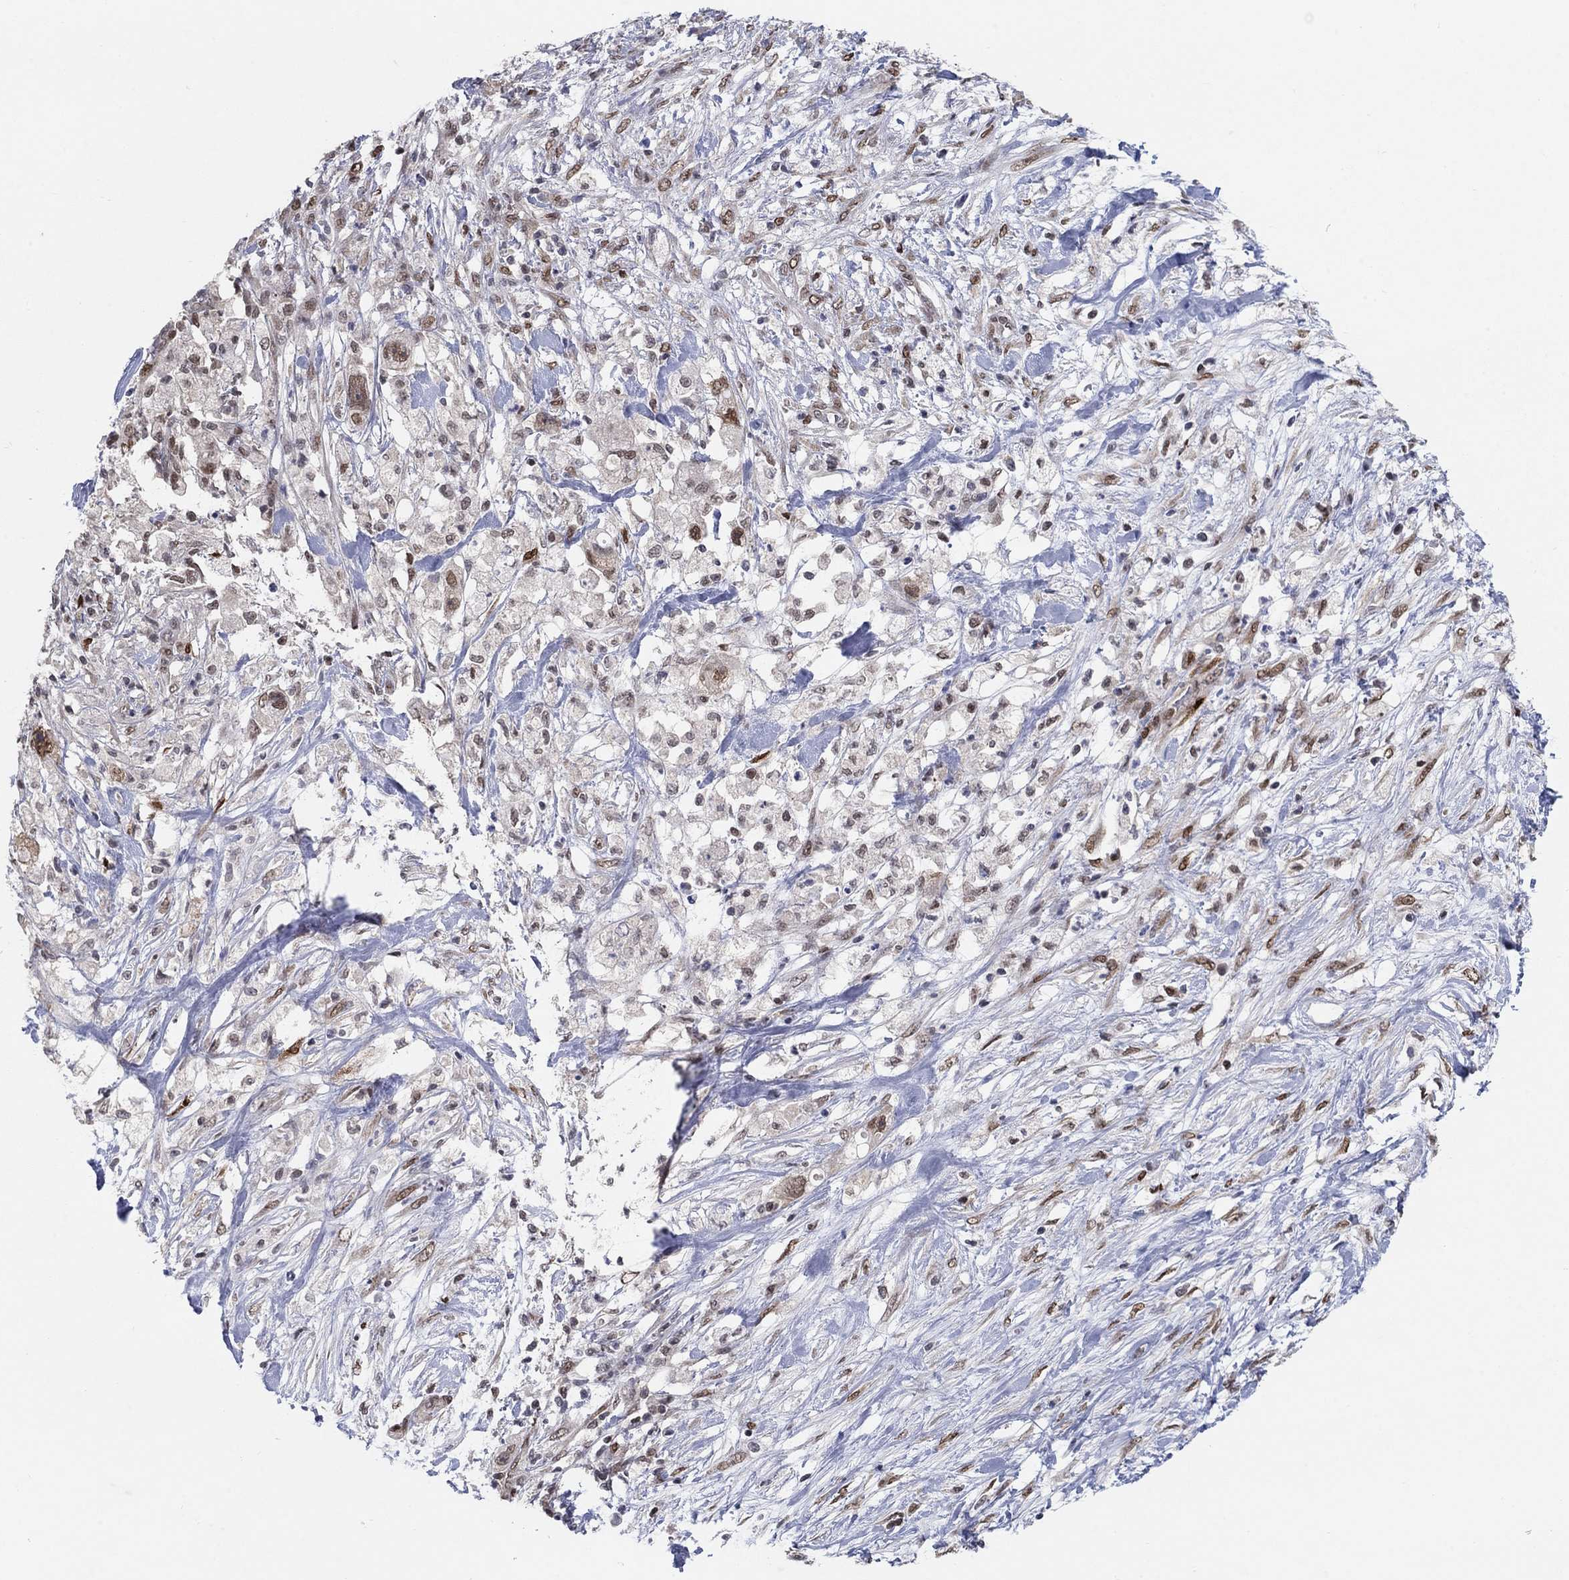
{"staining": {"intensity": "moderate", "quantity": "<25%", "location": "nuclear"}, "tissue": "pancreatic cancer", "cell_type": "Tumor cells", "image_type": "cancer", "snomed": [{"axis": "morphology", "description": "Adenocarcinoma, NOS"}, {"axis": "topography", "description": "Pancreas"}], "caption": "Immunohistochemistry (IHC) micrograph of neoplastic tissue: human adenocarcinoma (pancreatic) stained using immunohistochemistry demonstrates low levels of moderate protein expression localized specifically in the nuclear of tumor cells, appearing as a nuclear brown color.", "gene": "CENPE", "patient": {"sex": "female", "age": 72}}